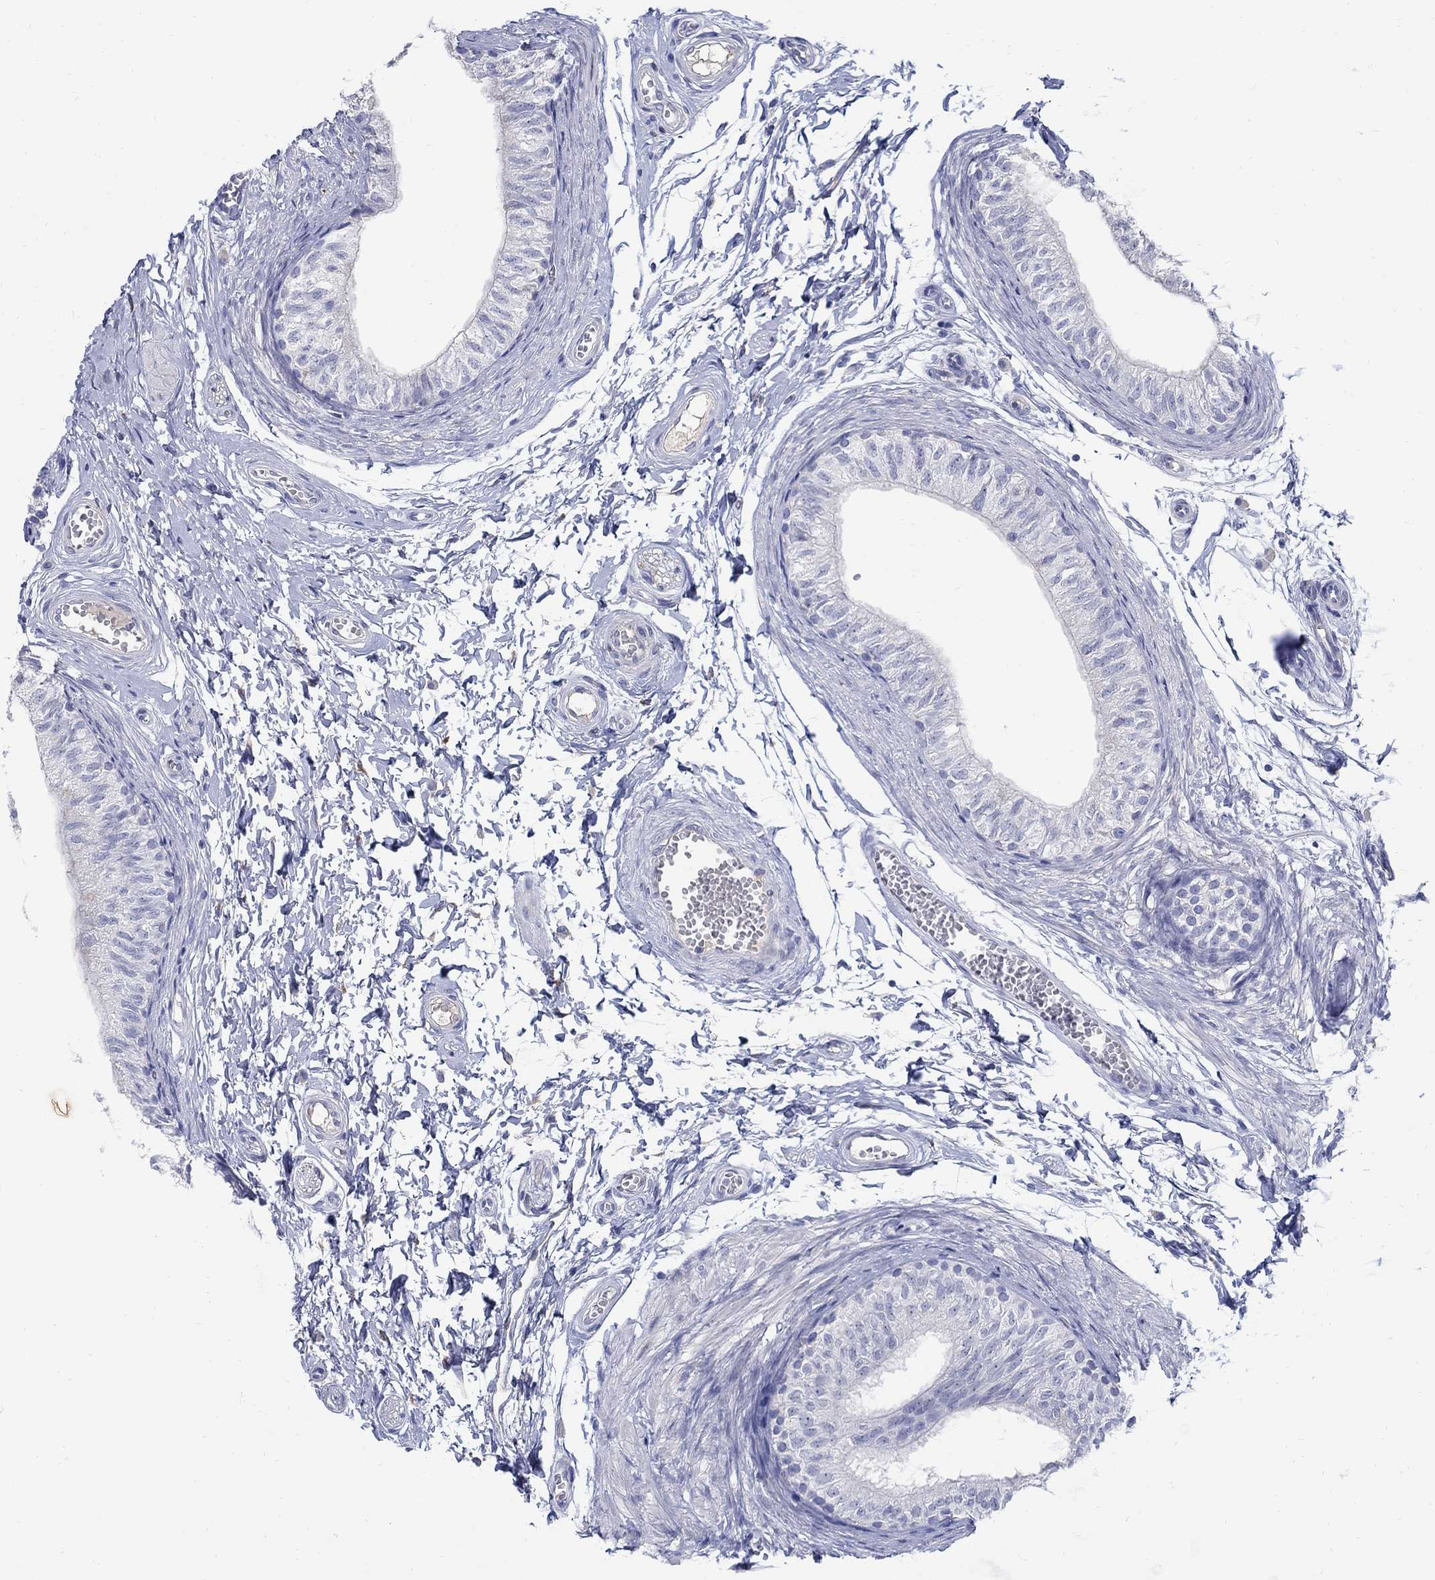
{"staining": {"intensity": "strong", "quantity": "<25%", "location": "cytoplasmic/membranous"}, "tissue": "epididymis", "cell_type": "Glandular cells", "image_type": "normal", "snomed": [{"axis": "morphology", "description": "Normal tissue, NOS"}, {"axis": "topography", "description": "Epididymis"}], "caption": "DAB (3,3'-diaminobenzidine) immunohistochemical staining of unremarkable epididymis reveals strong cytoplasmic/membranous protein expression in about <25% of glandular cells.", "gene": "REEP2", "patient": {"sex": "male", "age": 22}}